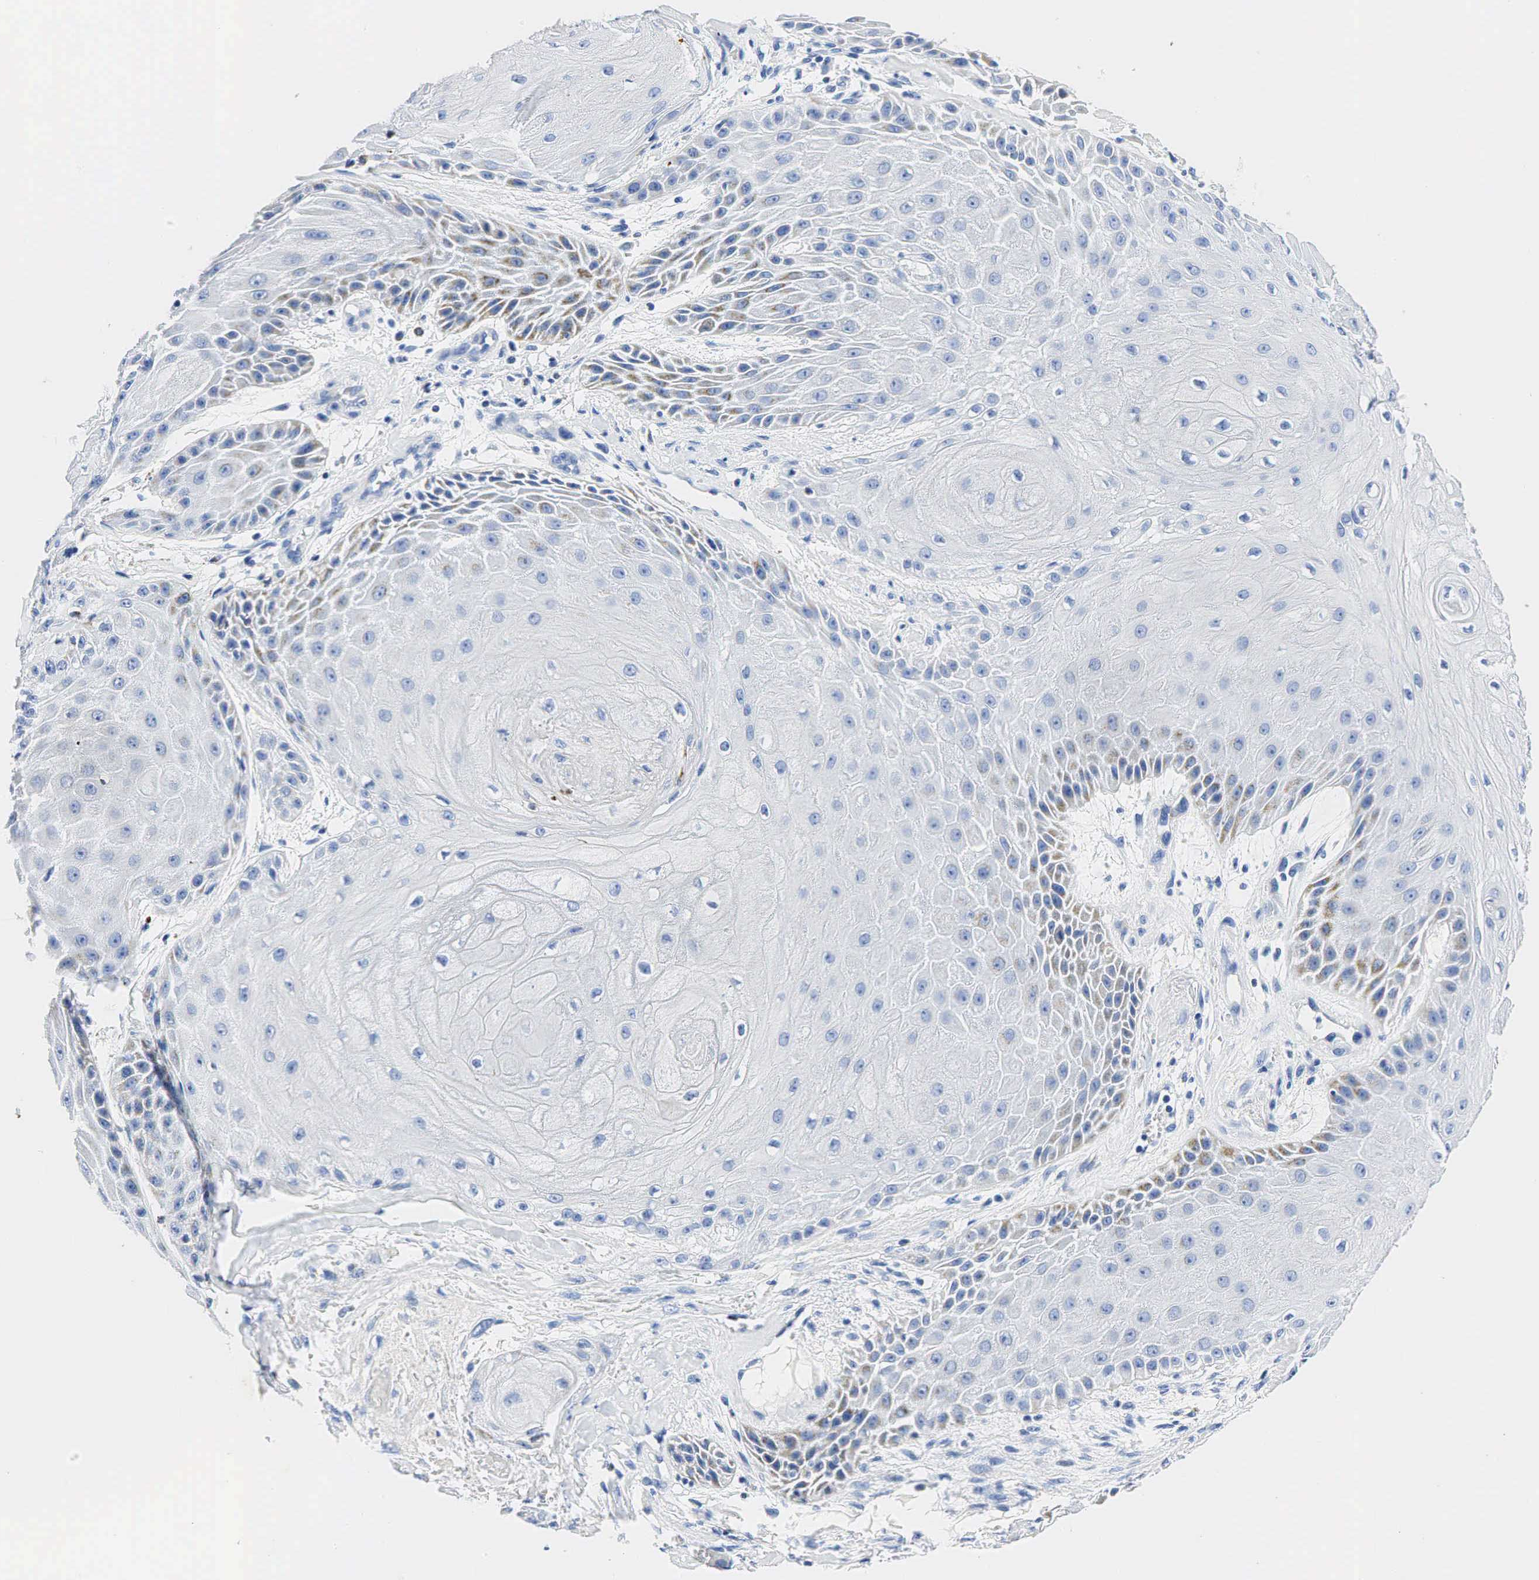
{"staining": {"intensity": "negative", "quantity": "none", "location": "none"}, "tissue": "skin cancer", "cell_type": "Tumor cells", "image_type": "cancer", "snomed": [{"axis": "morphology", "description": "Squamous cell carcinoma, NOS"}, {"axis": "topography", "description": "Skin"}], "caption": "DAB (3,3'-diaminobenzidine) immunohistochemical staining of human skin cancer (squamous cell carcinoma) exhibits no significant positivity in tumor cells.", "gene": "SYP", "patient": {"sex": "male", "age": 57}}